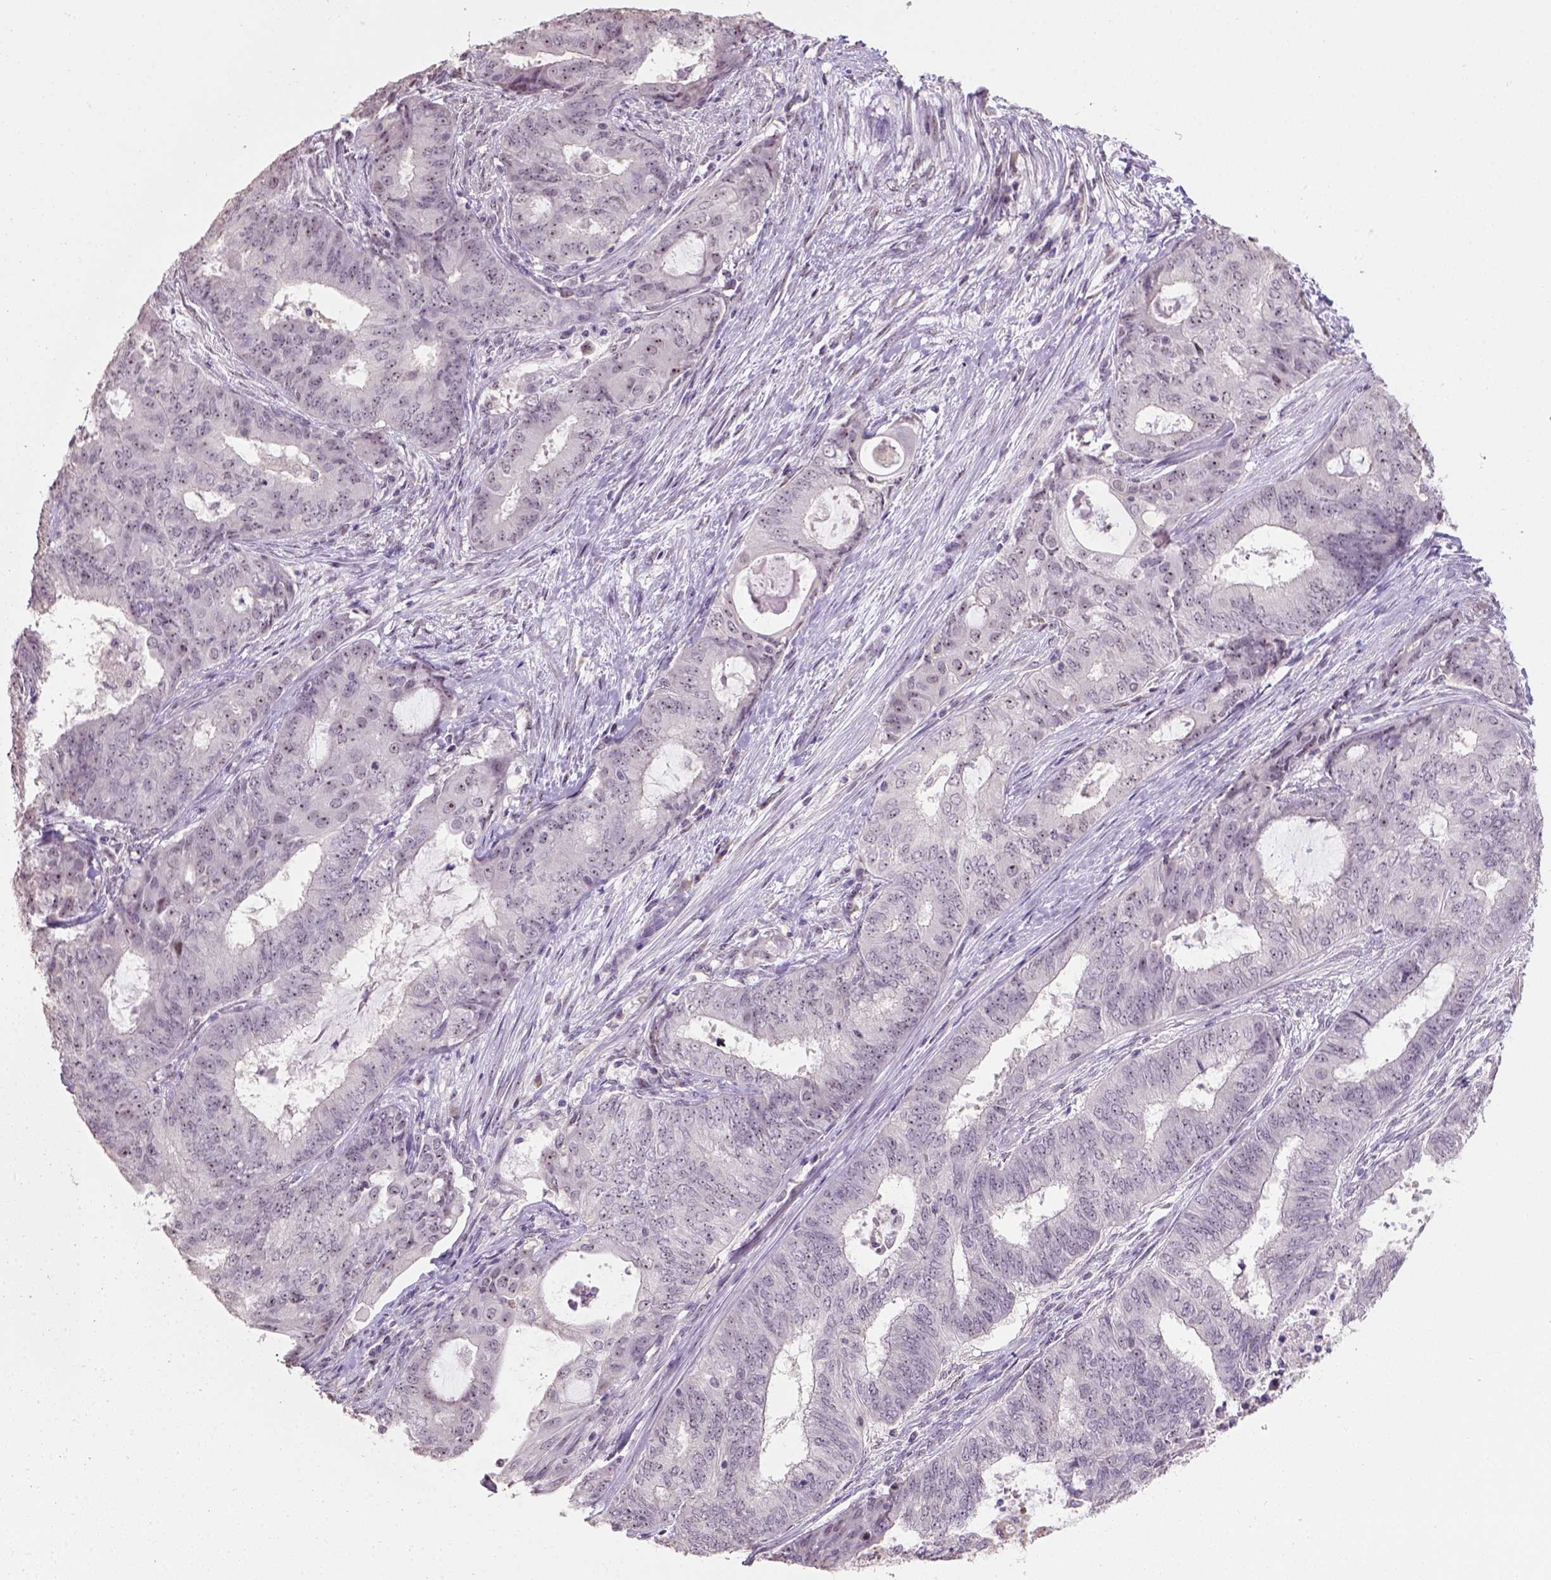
{"staining": {"intensity": "negative", "quantity": "none", "location": "none"}, "tissue": "endometrial cancer", "cell_type": "Tumor cells", "image_type": "cancer", "snomed": [{"axis": "morphology", "description": "Adenocarcinoma, NOS"}, {"axis": "topography", "description": "Endometrium"}], "caption": "An IHC micrograph of endometrial cancer (adenocarcinoma) is shown. There is no staining in tumor cells of endometrial cancer (adenocarcinoma). The staining was performed using DAB to visualize the protein expression in brown, while the nuclei were stained in blue with hematoxylin (Magnification: 20x).", "gene": "DDX50", "patient": {"sex": "female", "age": 62}}